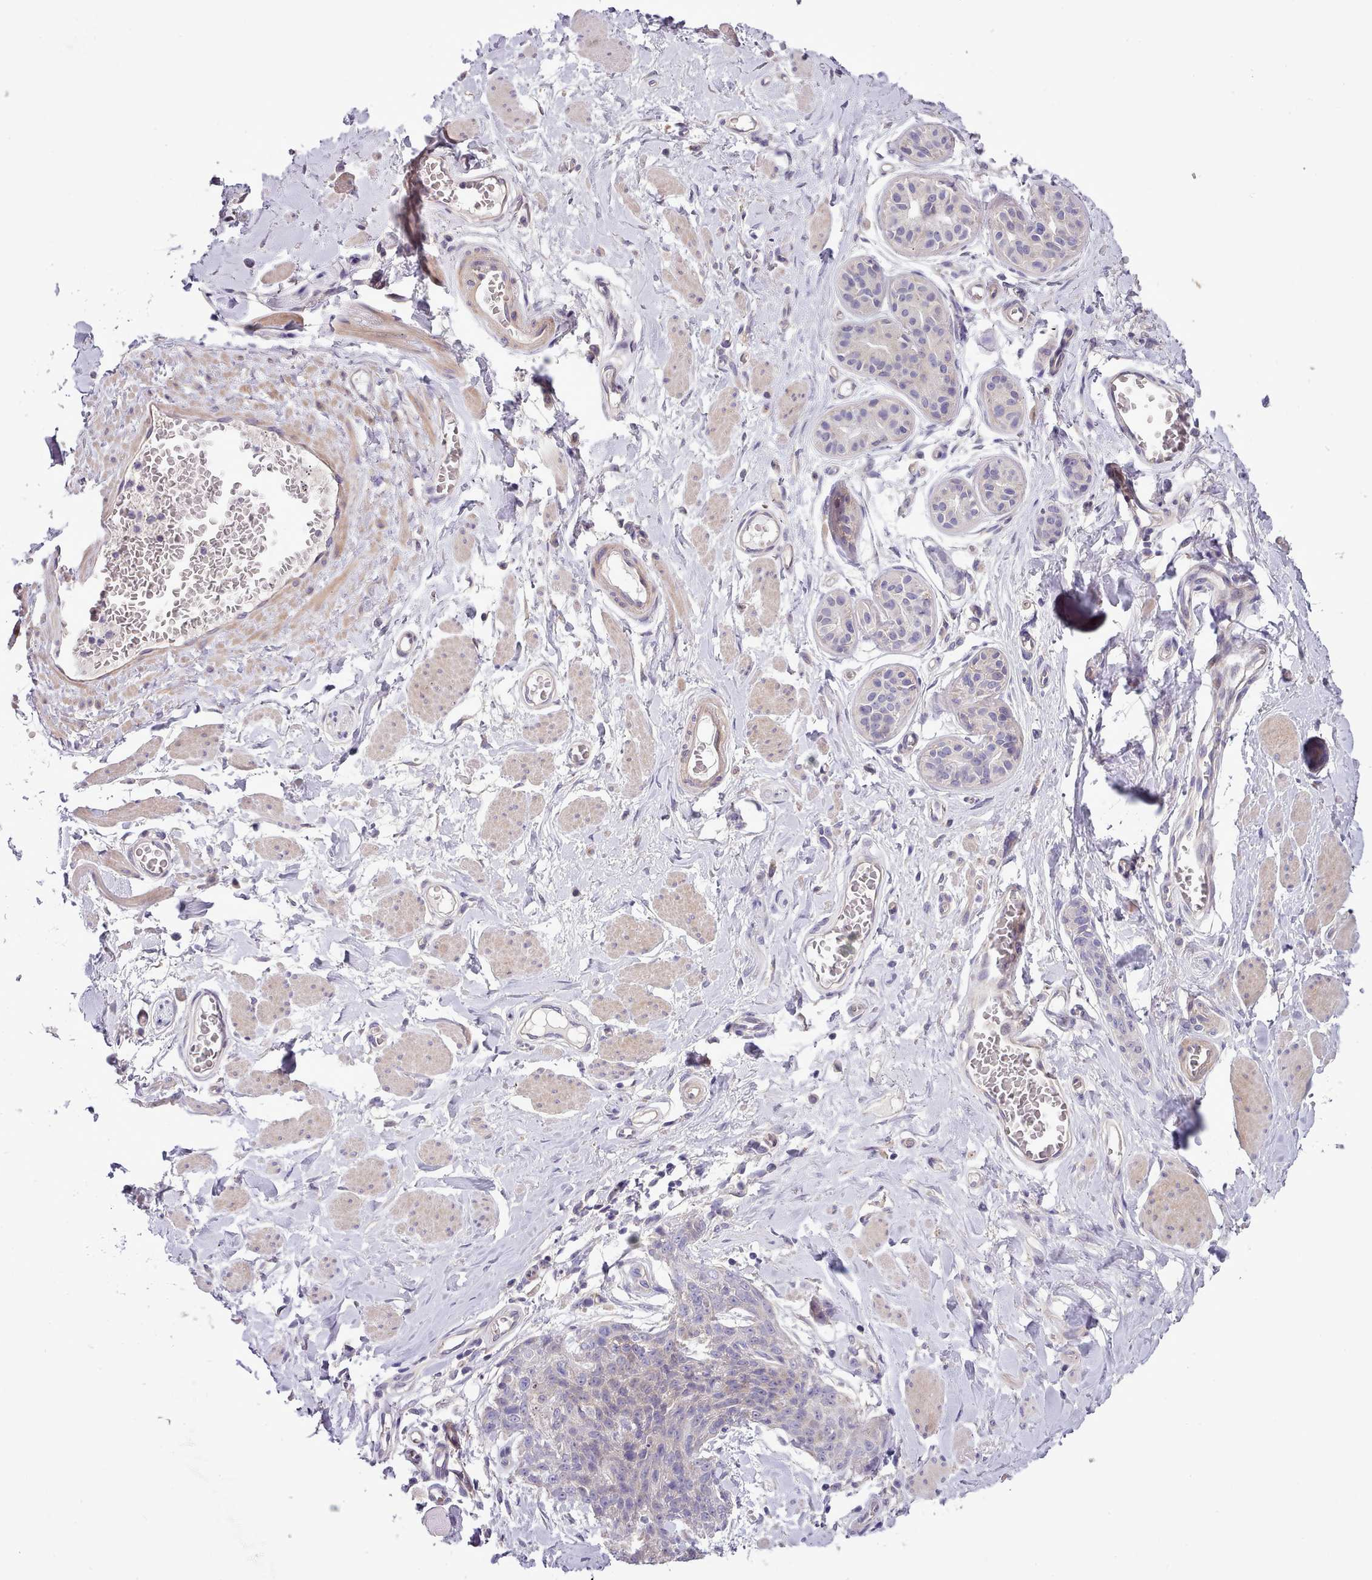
{"staining": {"intensity": "negative", "quantity": "none", "location": "none"}, "tissue": "skin cancer", "cell_type": "Tumor cells", "image_type": "cancer", "snomed": [{"axis": "morphology", "description": "Squamous cell carcinoma, NOS"}, {"axis": "topography", "description": "Skin"}, {"axis": "topography", "description": "Vulva"}], "caption": "A high-resolution photomicrograph shows immunohistochemistry (IHC) staining of skin cancer, which displays no significant staining in tumor cells. (Brightfield microscopy of DAB (3,3'-diaminobenzidine) immunohistochemistry at high magnification).", "gene": "SETX", "patient": {"sex": "female", "age": 85}}